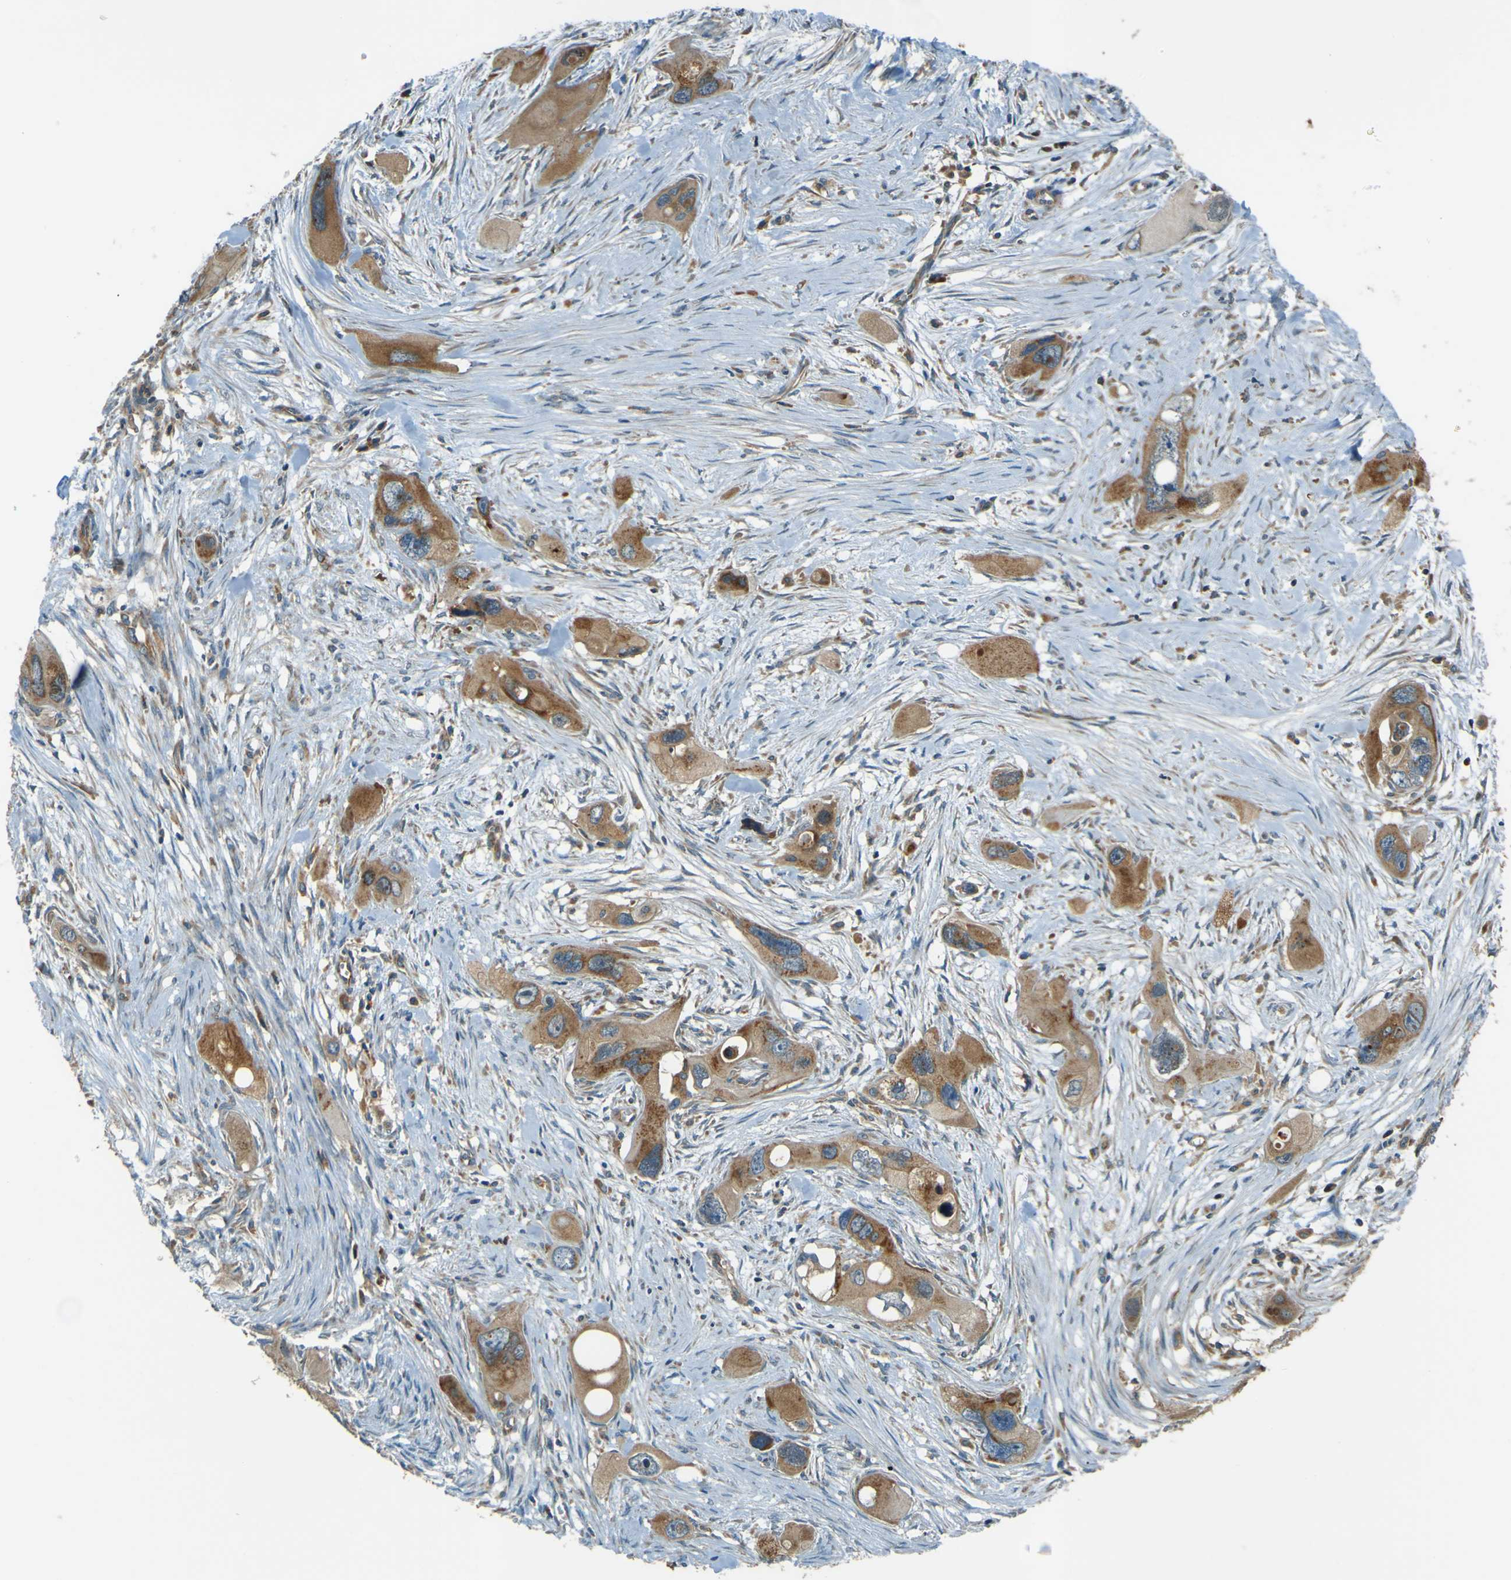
{"staining": {"intensity": "moderate", "quantity": ">75%", "location": "cytoplasmic/membranous"}, "tissue": "pancreatic cancer", "cell_type": "Tumor cells", "image_type": "cancer", "snomed": [{"axis": "morphology", "description": "Adenocarcinoma, NOS"}, {"axis": "topography", "description": "Pancreas"}], "caption": "High-magnification brightfield microscopy of pancreatic cancer (adenocarcinoma) stained with DAB (brown) and counterstained with hematoxylin (blue). tumor cells exhibit moderate cytoplasmic/membranous staining is present in about>75% of cells.", "gene": "DNAJC5", "patient": {"sex": "male", "age": 73}}